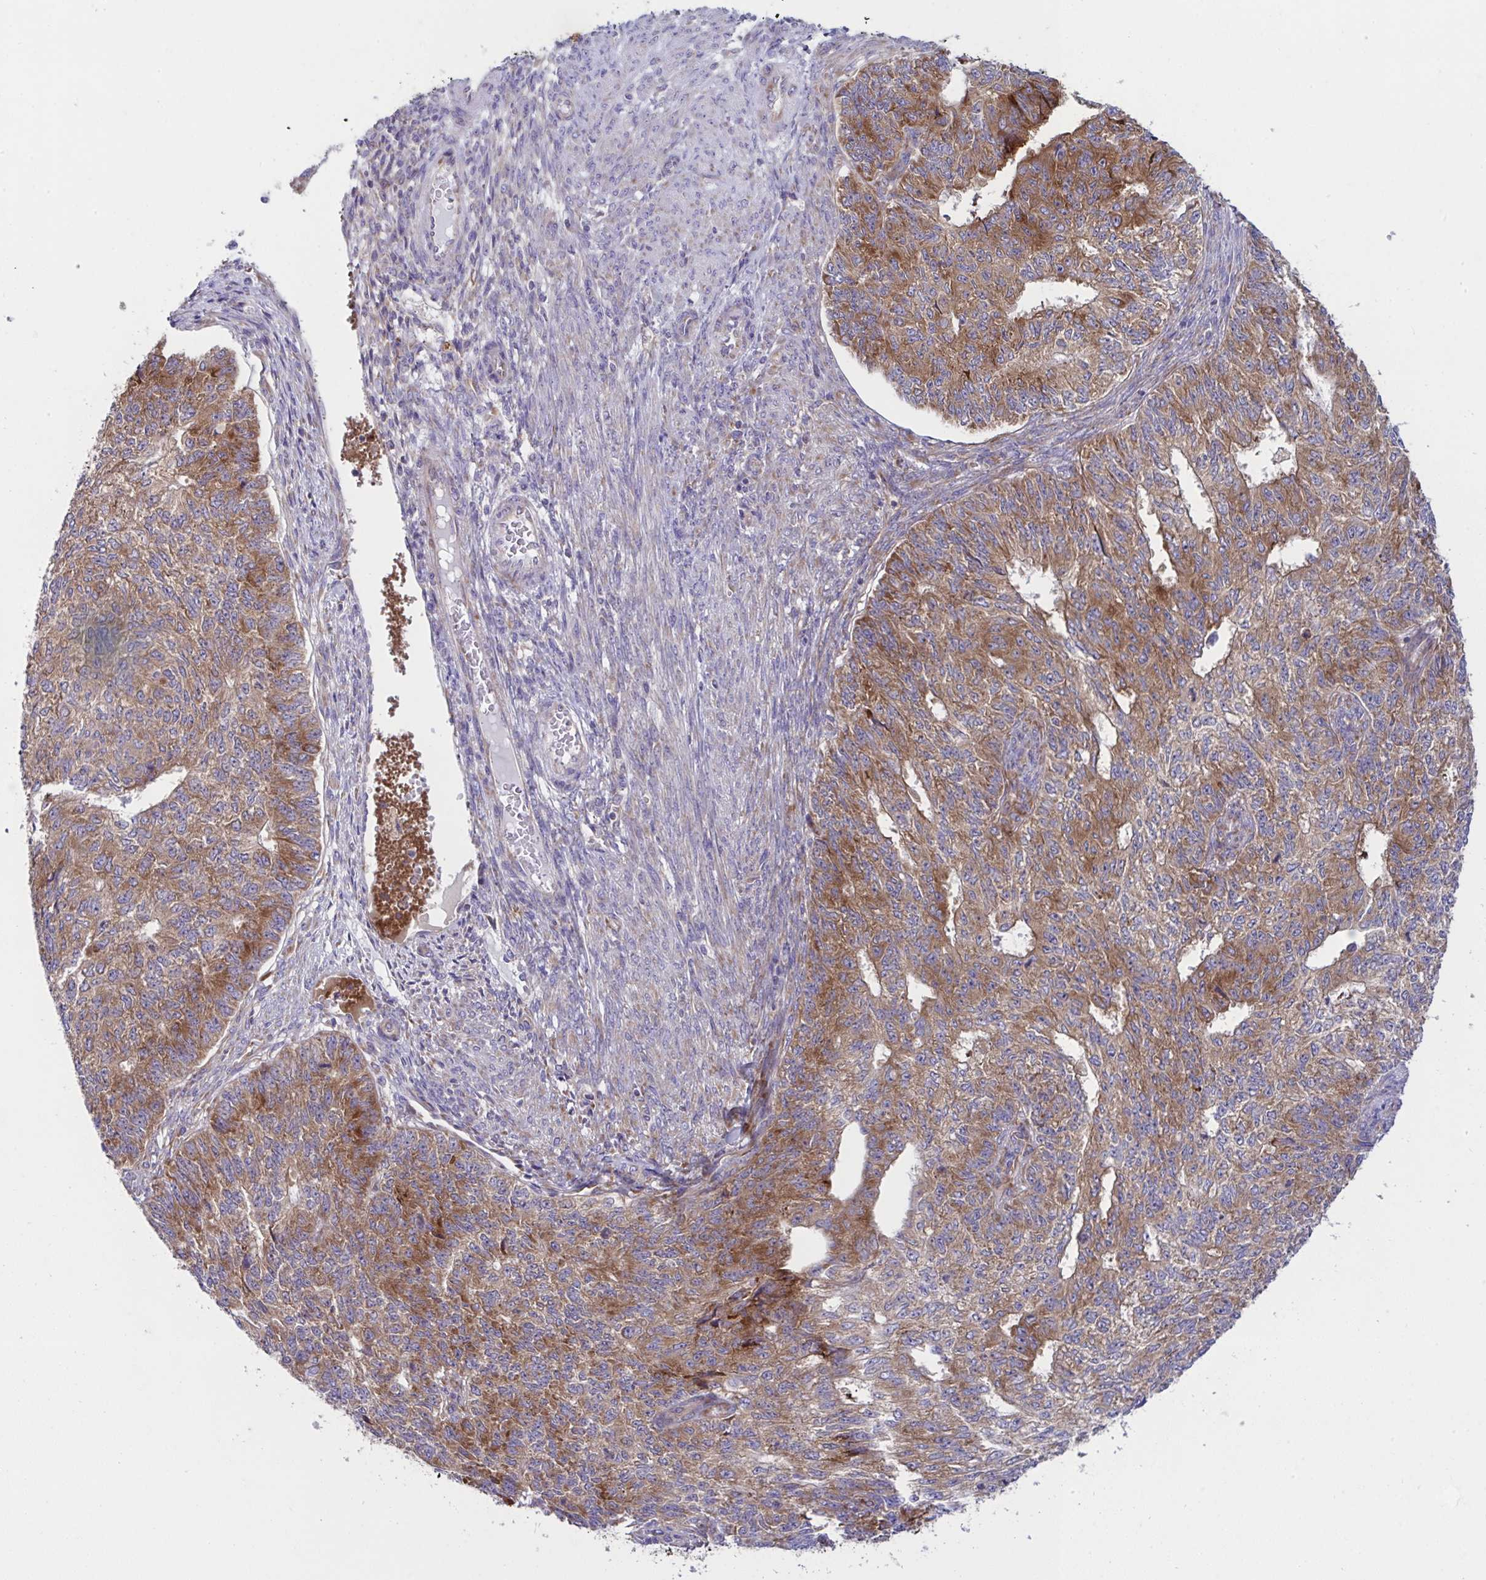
{"staining": {"intensity": "strong", "quantity": ">75%", "location": "cytoplasmic/membranous"}, "tissue": "endometrial cancer", "cell_type": "Tumor cells", "image_type": "cancer", "snomed": [{"axis": "morphology", "description": "Adenocarcinoma, NOS"}, {"axis": "topography", "description": "Endometrium"}], "caption": "The immunohistochemical stain labels strong cytoplasmic/membranous positivity in tumor cells of endometrial cancer (adenocarcinoma) tissue.", "gene": "FAU", "patient": {"sex": "female", "age": 32}}